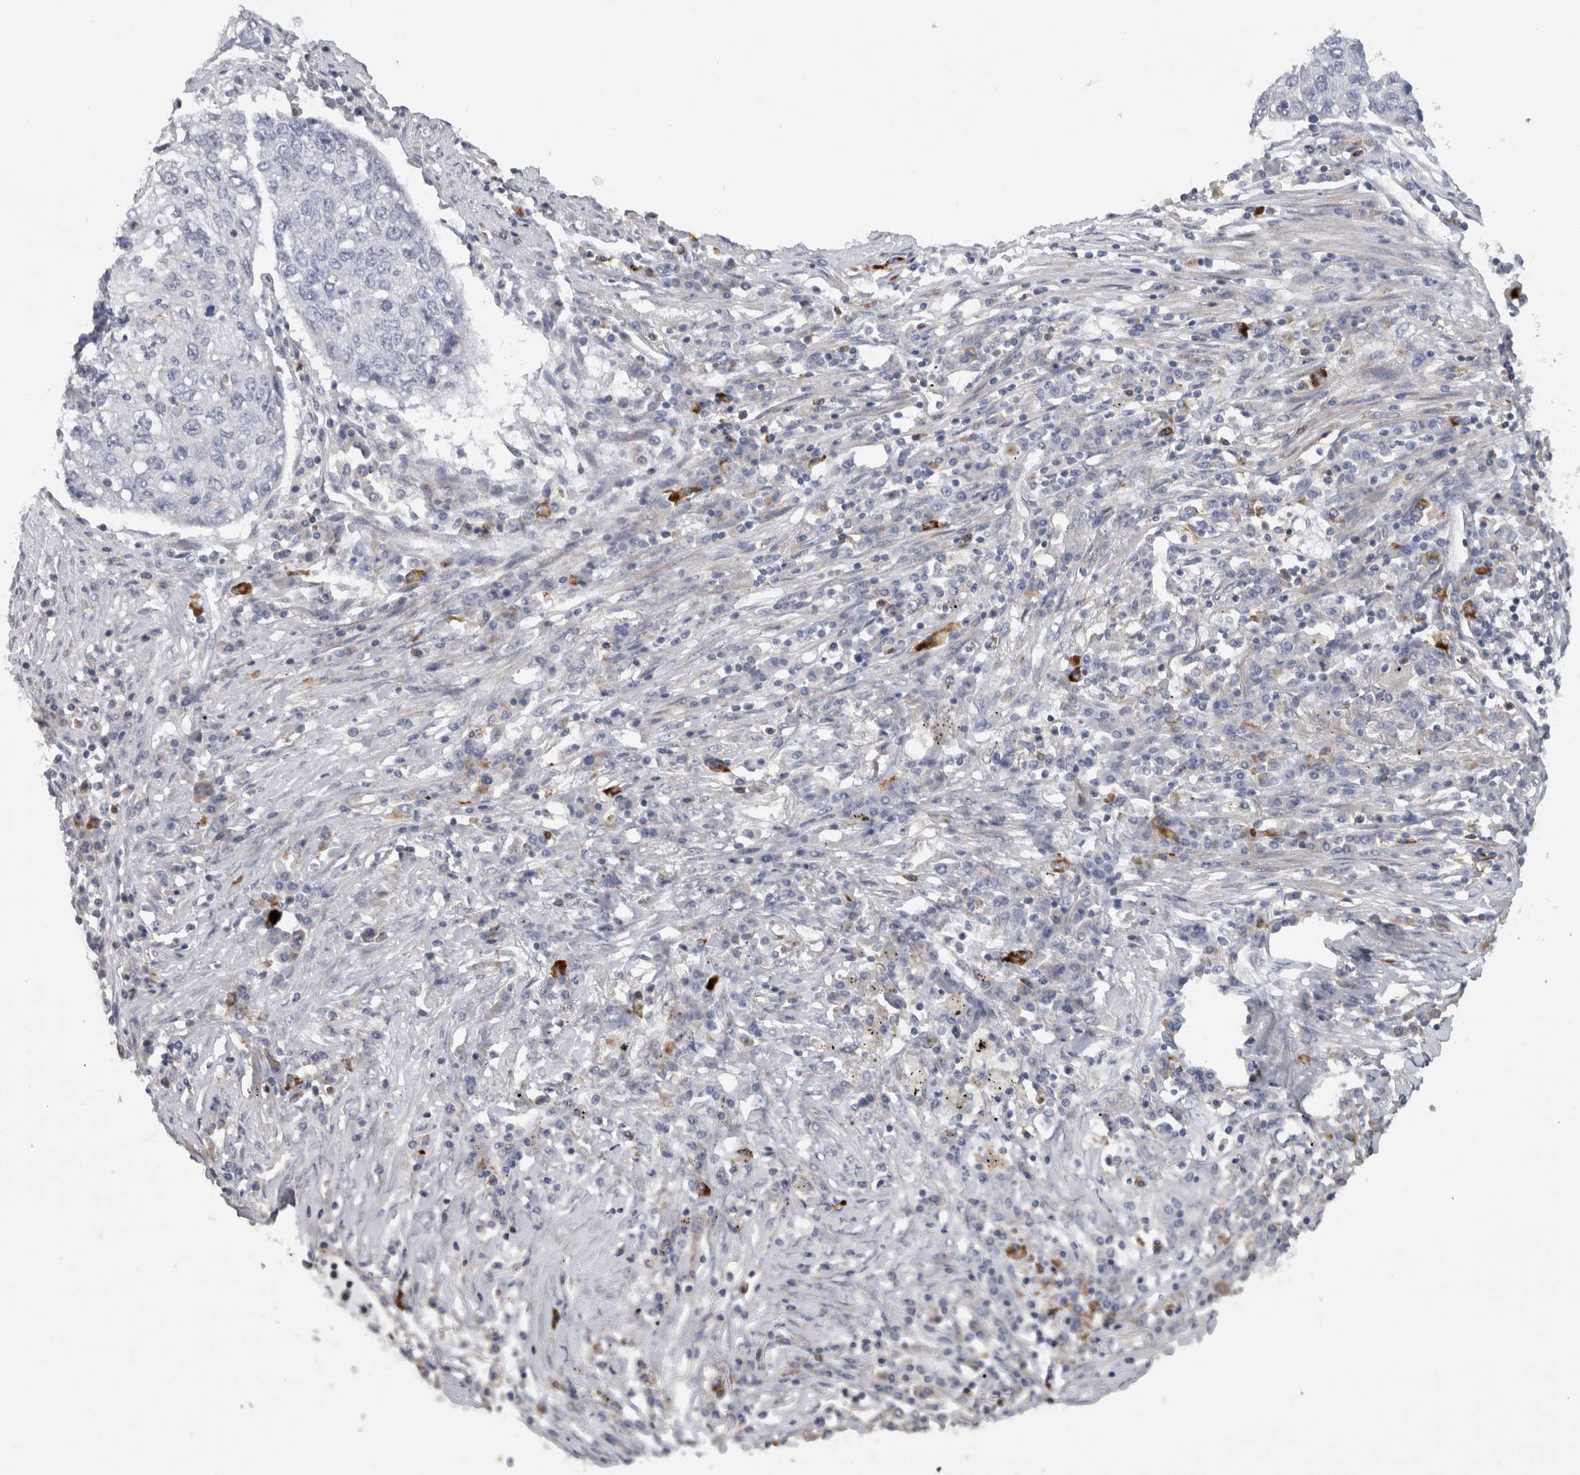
{"staining": {"intensity": "negative", "quantity": "none", "location": "none"}, "tissue": "lung cancer", "cell_type": "Tumor cells", "image_type": "cancer", "snomed": [{"axis": "morphology", "description": "Squamous cell carcinoma, NOS"}, {"axis": "topography", "description": "Lung"}], "caption": "Immunohistochemical staining of squamous cell carcinoma (lung) reveals no significant expression in tumor cells.", "gene": "IL33", "patient": {"sex": "female", "age": 63}}